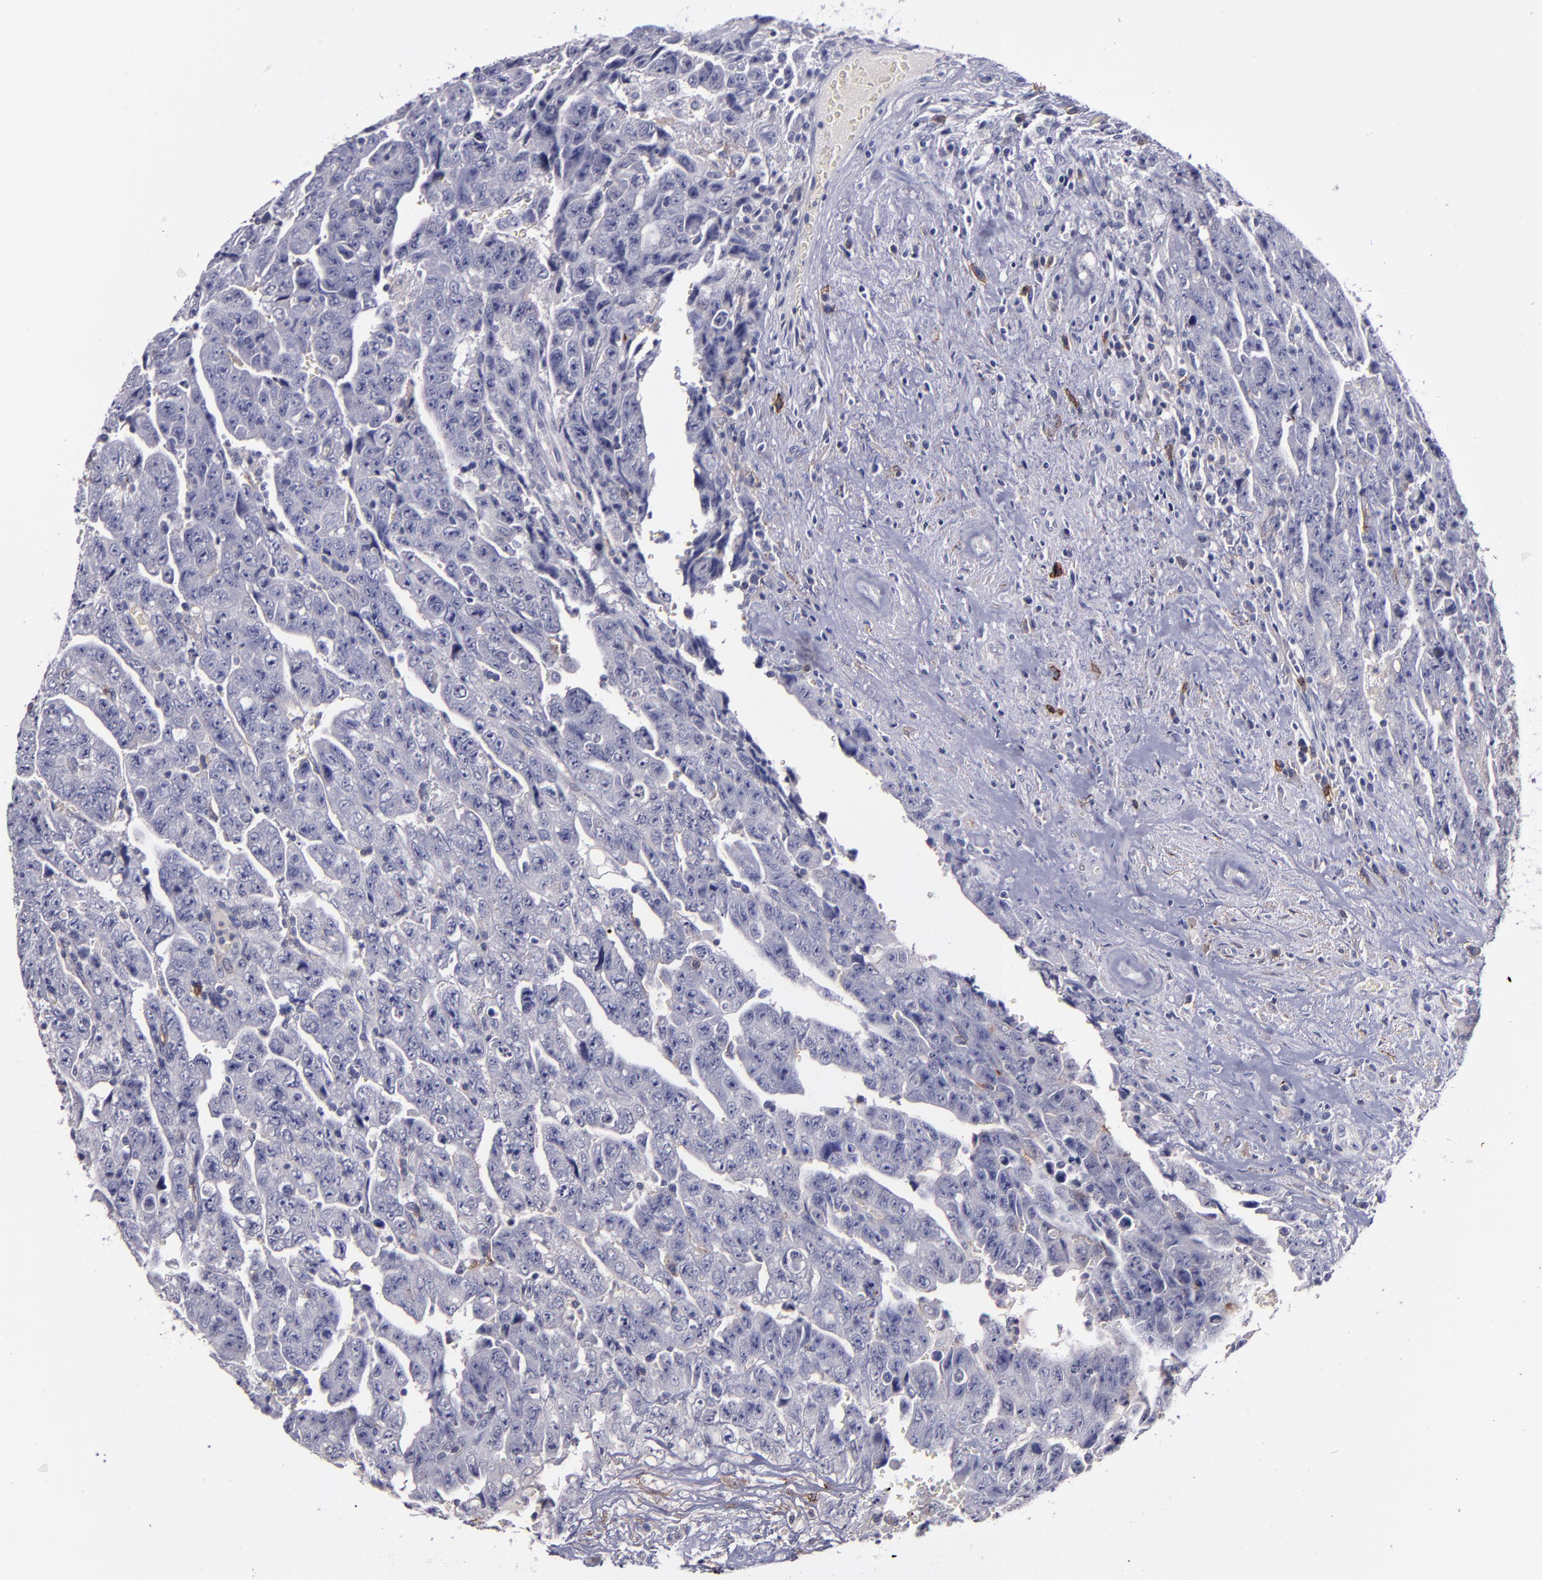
{"staining": {"intensity": "moderate", "quantity": "<25%", "location": "cytoplasmic/membranous"}, "tissue": "testis cancer", "cell_type": "Tumor cells", "image_type": "cancer", "snomed": [{"axis": "morphology", "description": "Carcinoma, Embryonal, NOS"}, {"axis": "topography", "description": "Testis"}], "caption": "Immunohistochemical staining of testis cancer (embryonal carcinoma) shows moderate cytoplasmic/membranous protein positivity in about <25% of tumor cells.", "gene": "MFGE8", "patient": {"sex": "male", "age": 28}}